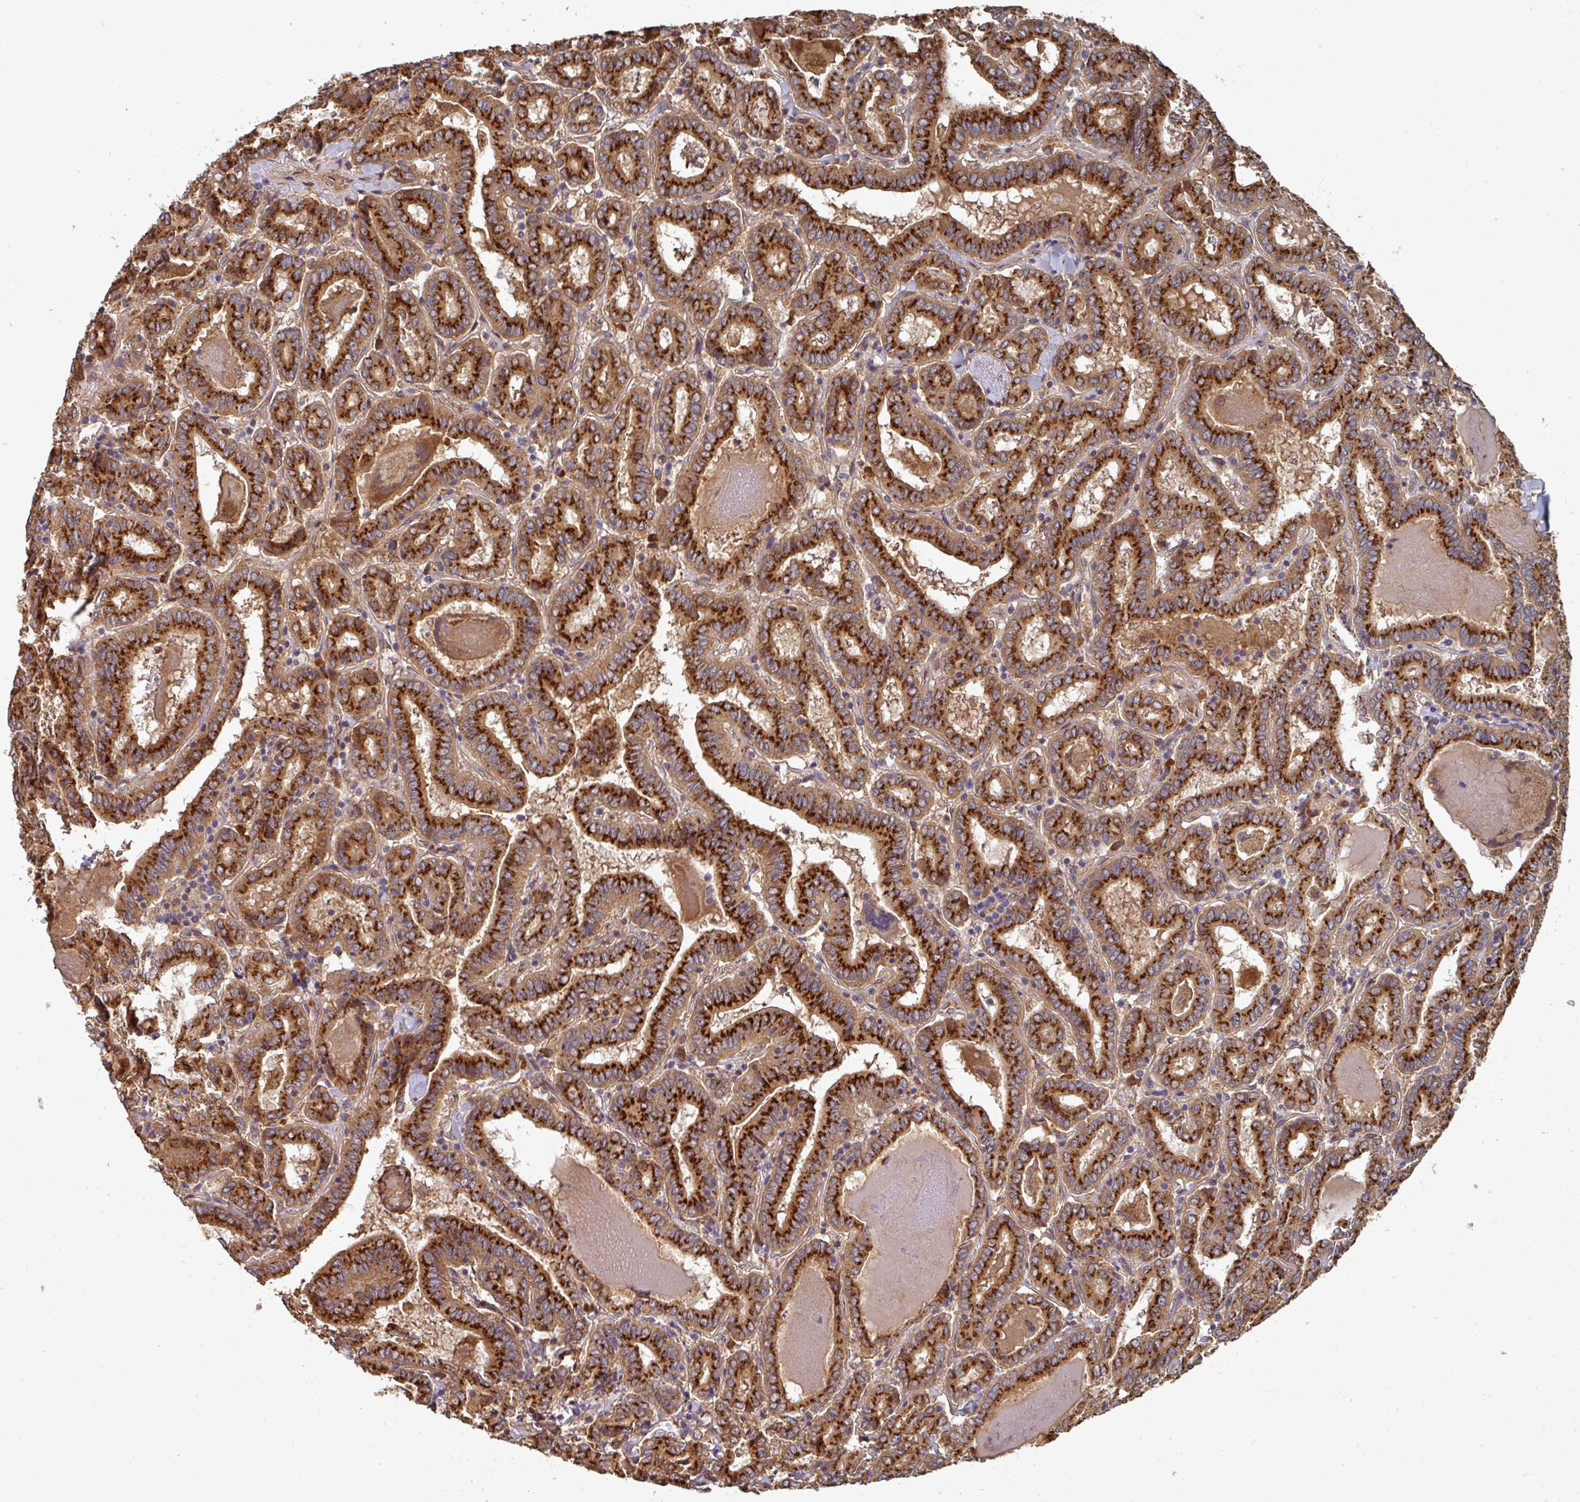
{"staining": {"intensity": "strong", "quantity": ">75%", "location": "cytoplasmic/membranous"}, "tissue": "thyroid cancer", "cell_type": "Tumor cells", "image_type": "cancer", "snomed": [{"axis": "morphology", "description": "Papillary adenocarcinoma, NOS"}, {"axis": "topography", "description": "Thyroid gland"}], "caption": "Immunohistochemical staining of thyroid cancer (papillary adenocarcinoma) reveals high levels of strong cytoplasmic/membranous protein staining in about >75% of tumor cells.", "gene": "EDEM2", "patient": {"sex": "female", "age": 72}}